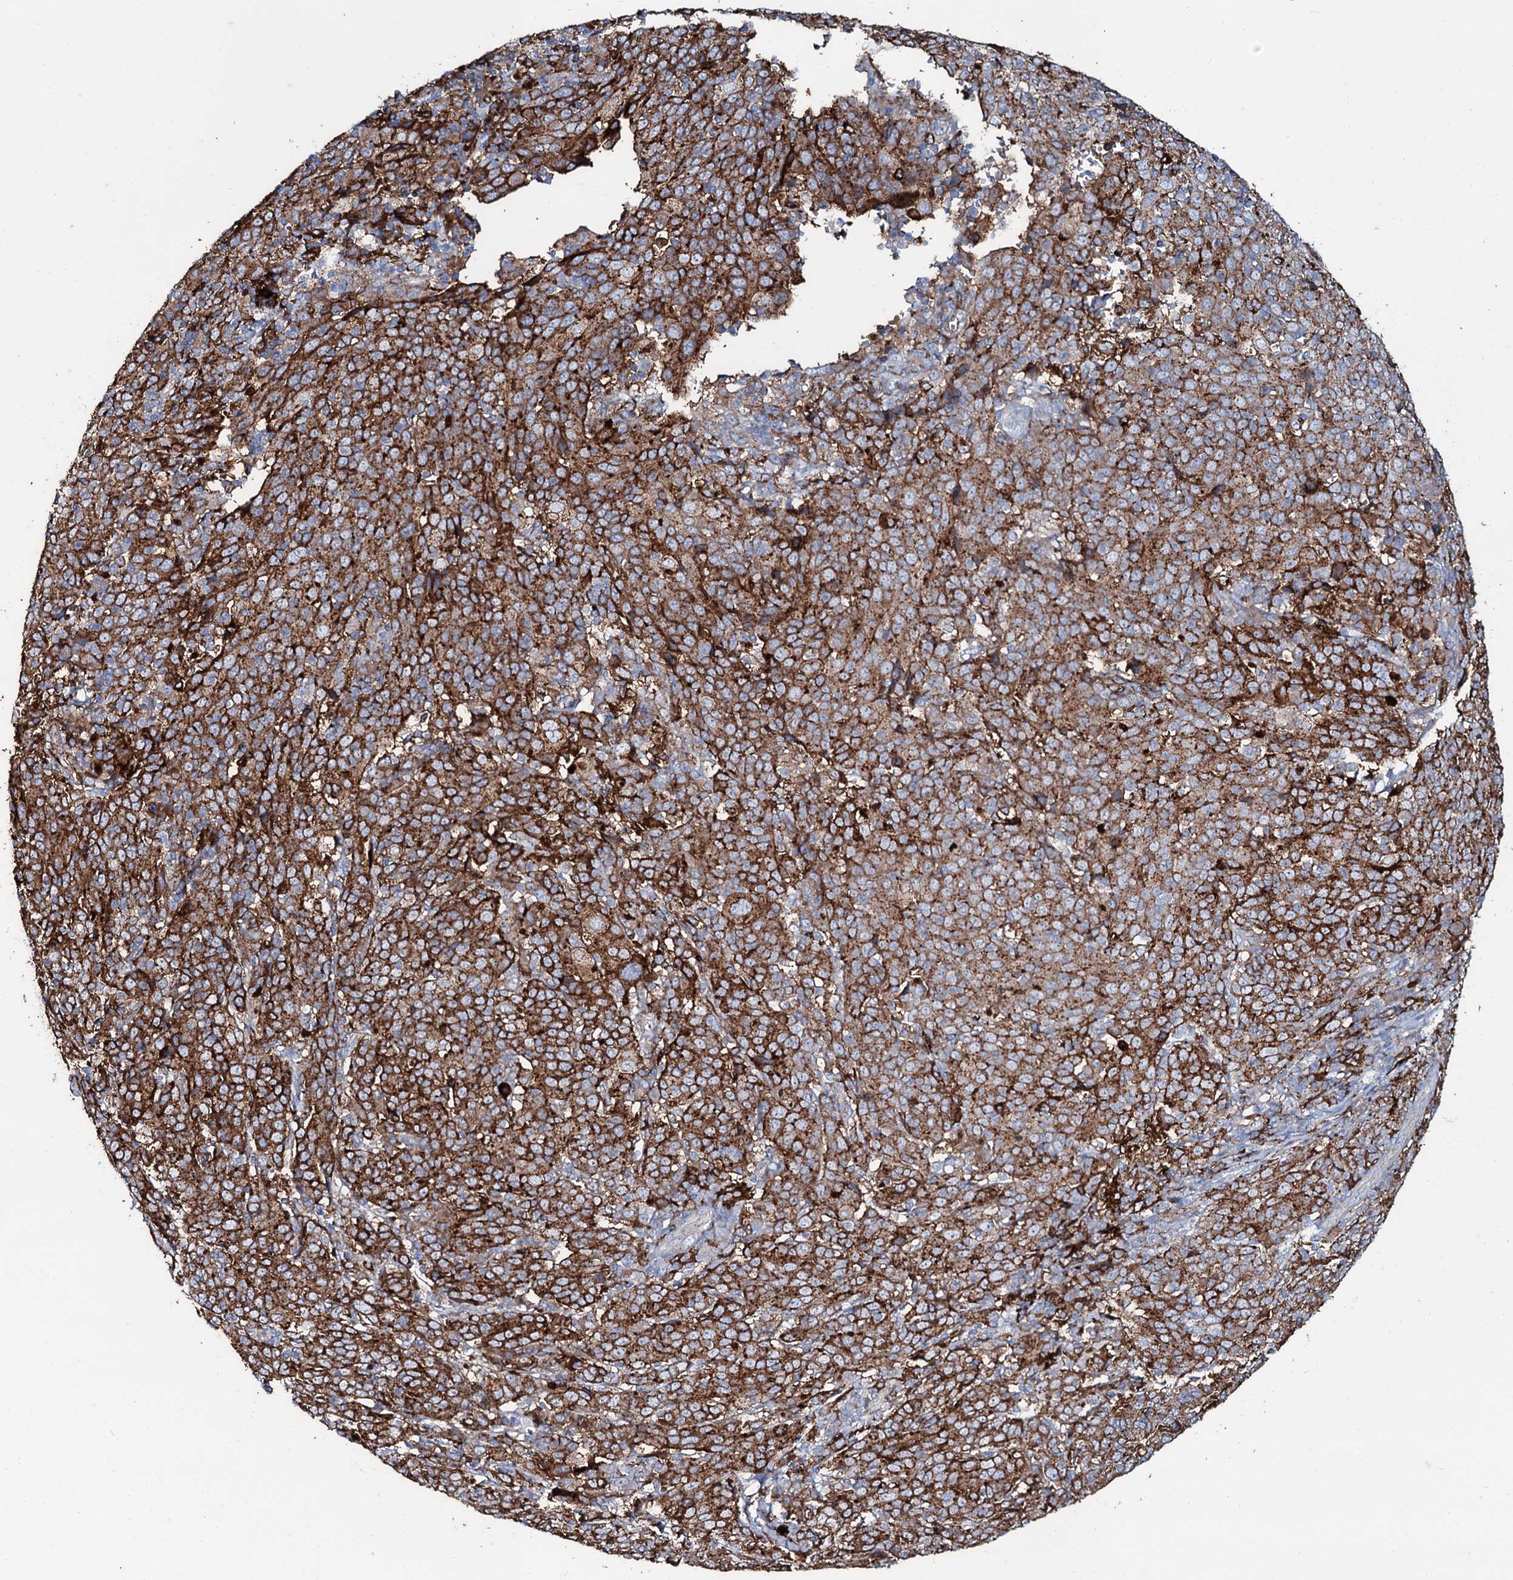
{"staining": {"intensity": "moderate", "quantity": ">75%", "location": "cytoplasmic/membranous"}, "tissue": "cervical cancer", "cell_type": "Tumor cells", "image_type": "cancer", "snomed": [{"axis": "morphology", "description": "Squamous cell carcinoma, NOS"}, {"axis": "topography", "description": "Cervix"}], "caption": "Moderate cytoplasmic/membranous positivity for a protein is present in about >75% of tumor cells of squamous cell carcinoma (cervical) using immunohistochemistry (IHC).", "gene": "OSBPL2", "patient": {"sex": "female", "age": 67}}